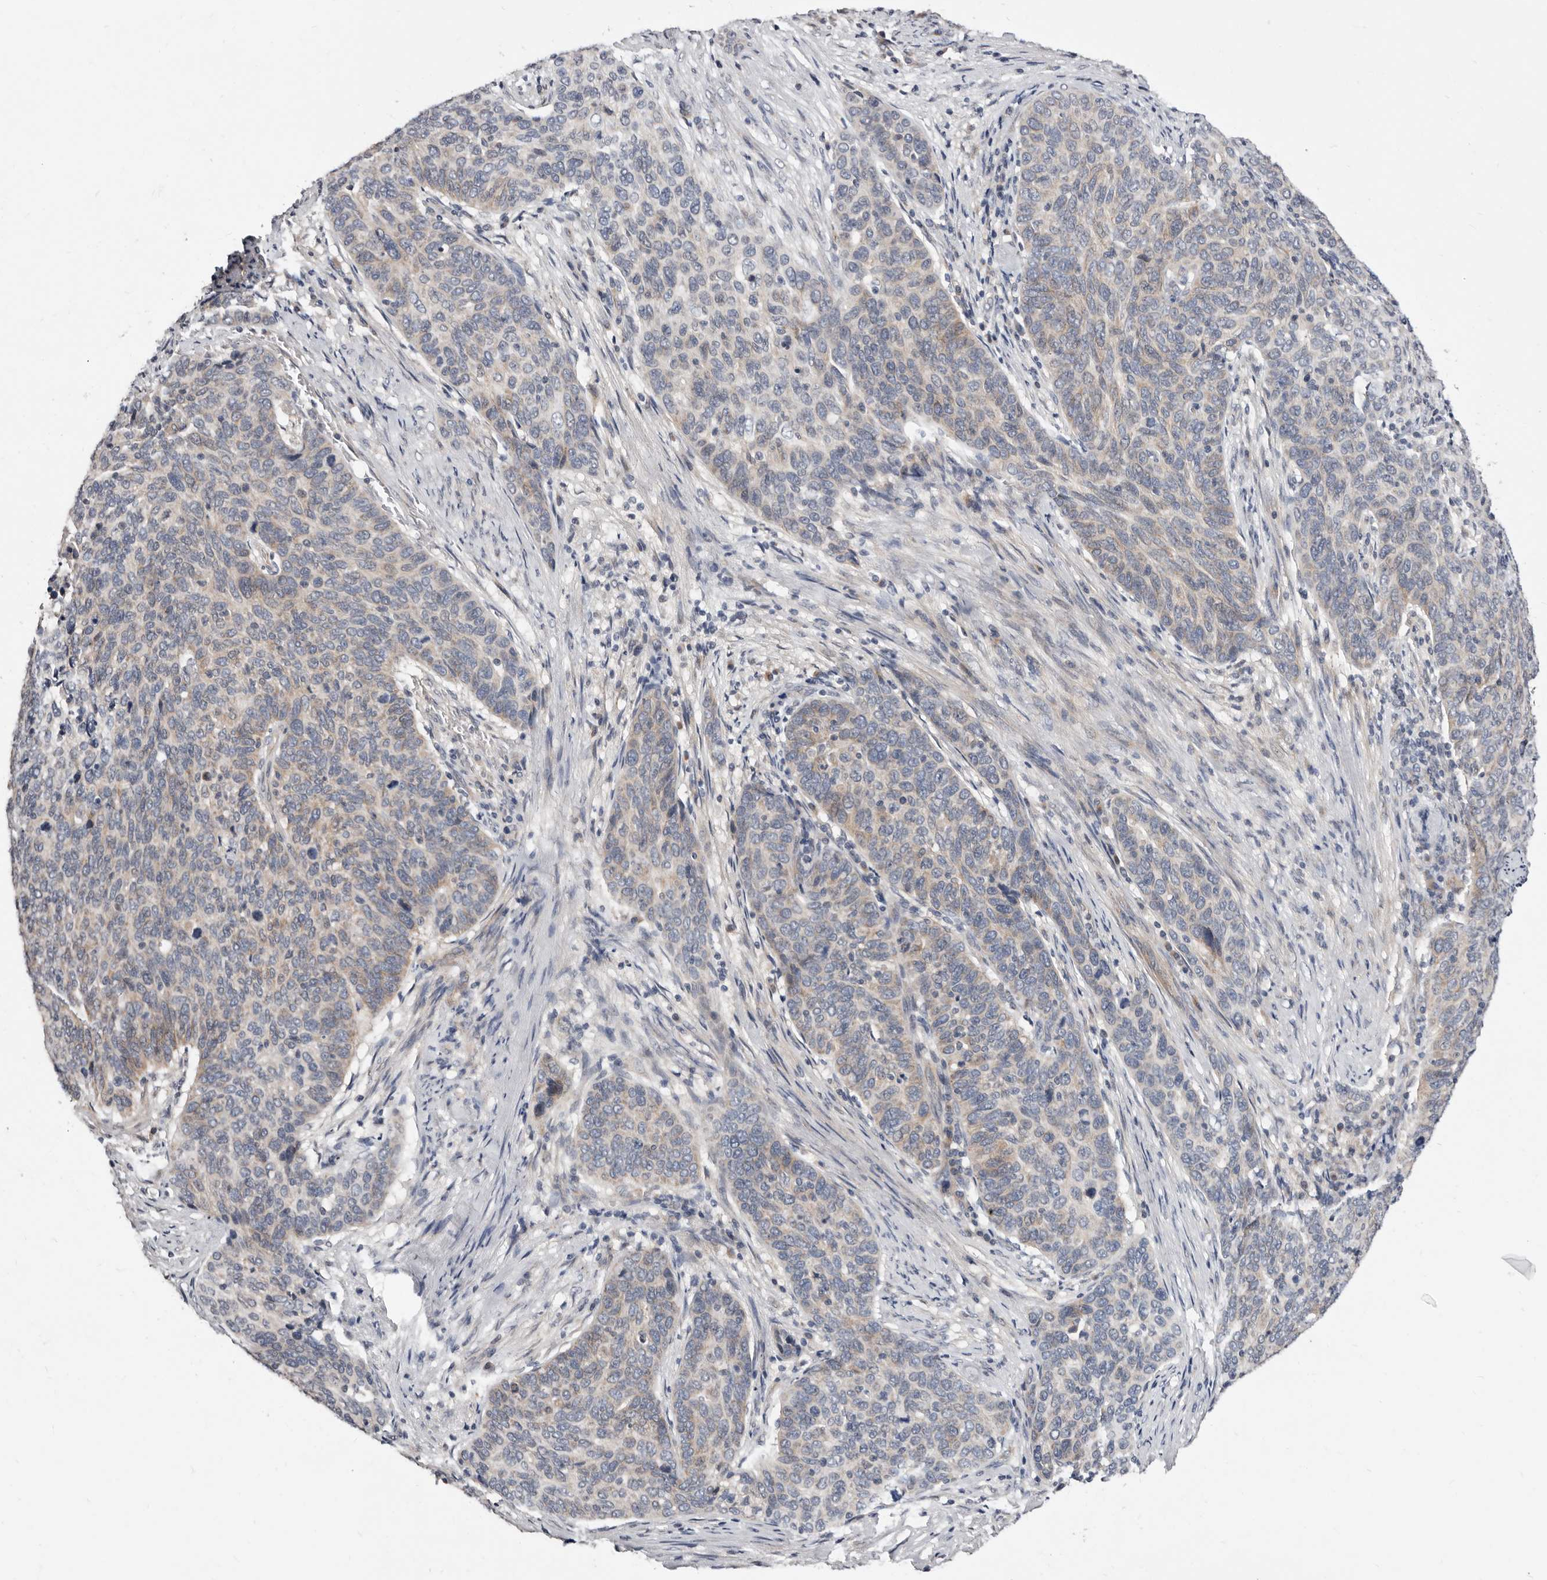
{"staining": {"intensity": "negative", "quantity": "none", "location": "none"}, "tissue": "cervical cancer", "cell_type": "Tumor cells", "image_type": "cancer", "snomed": [{"axis": "morphology", "description": "Squamous cell carcinoma, NOS"}, {"axis": "topography", "description": "Cervix"}], "caption": "Immunohistochemistry micrograph of neoplastic tissue: human cervical squamous cell carcinoma stained with DAB reveals no significant protein staining in tumor cells.", "gene": "KLHL4", "patient": {"sex": "female", "age": 60}}